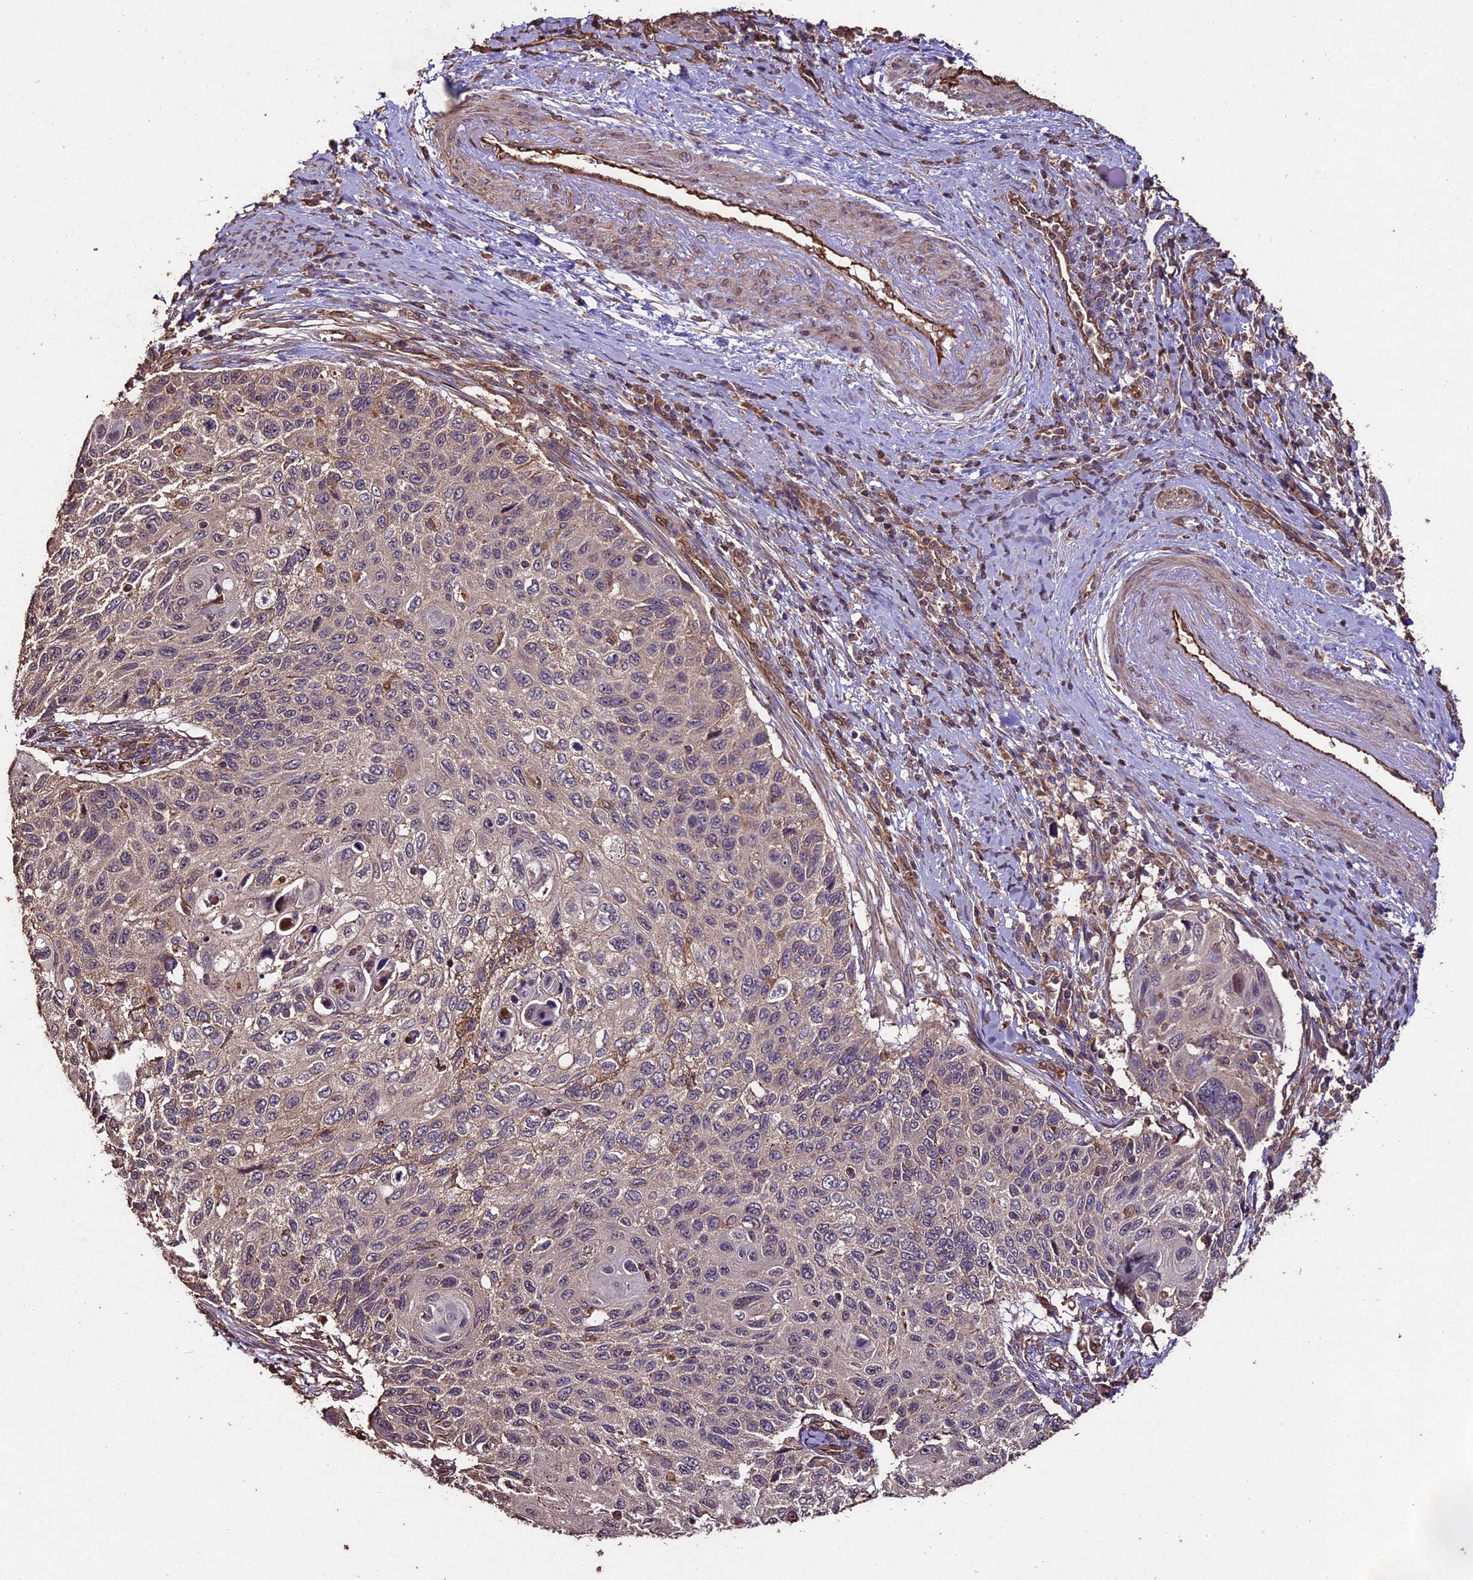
{"staining": {"intensity": "negative", "quantity": "none", "location": "none"}, "tissue": "cervical cancer", "cell_type": "Tumor cells", "image_type": "cancer", "snomed": [{"axis": "morphology", "description": "Squamous cell carcinoma, NOS"}, {"axis": "topography", "description": "Cervix"}], "caption": "An immunohistochemistry photomicrograph of squamous cell carcinoma (cervical) is shown. There is no staining in tumor cells of squamous cell carcinoma (cervical).", "gene": "TTLL10", "patient": {"sex": "female", "age": 70}}